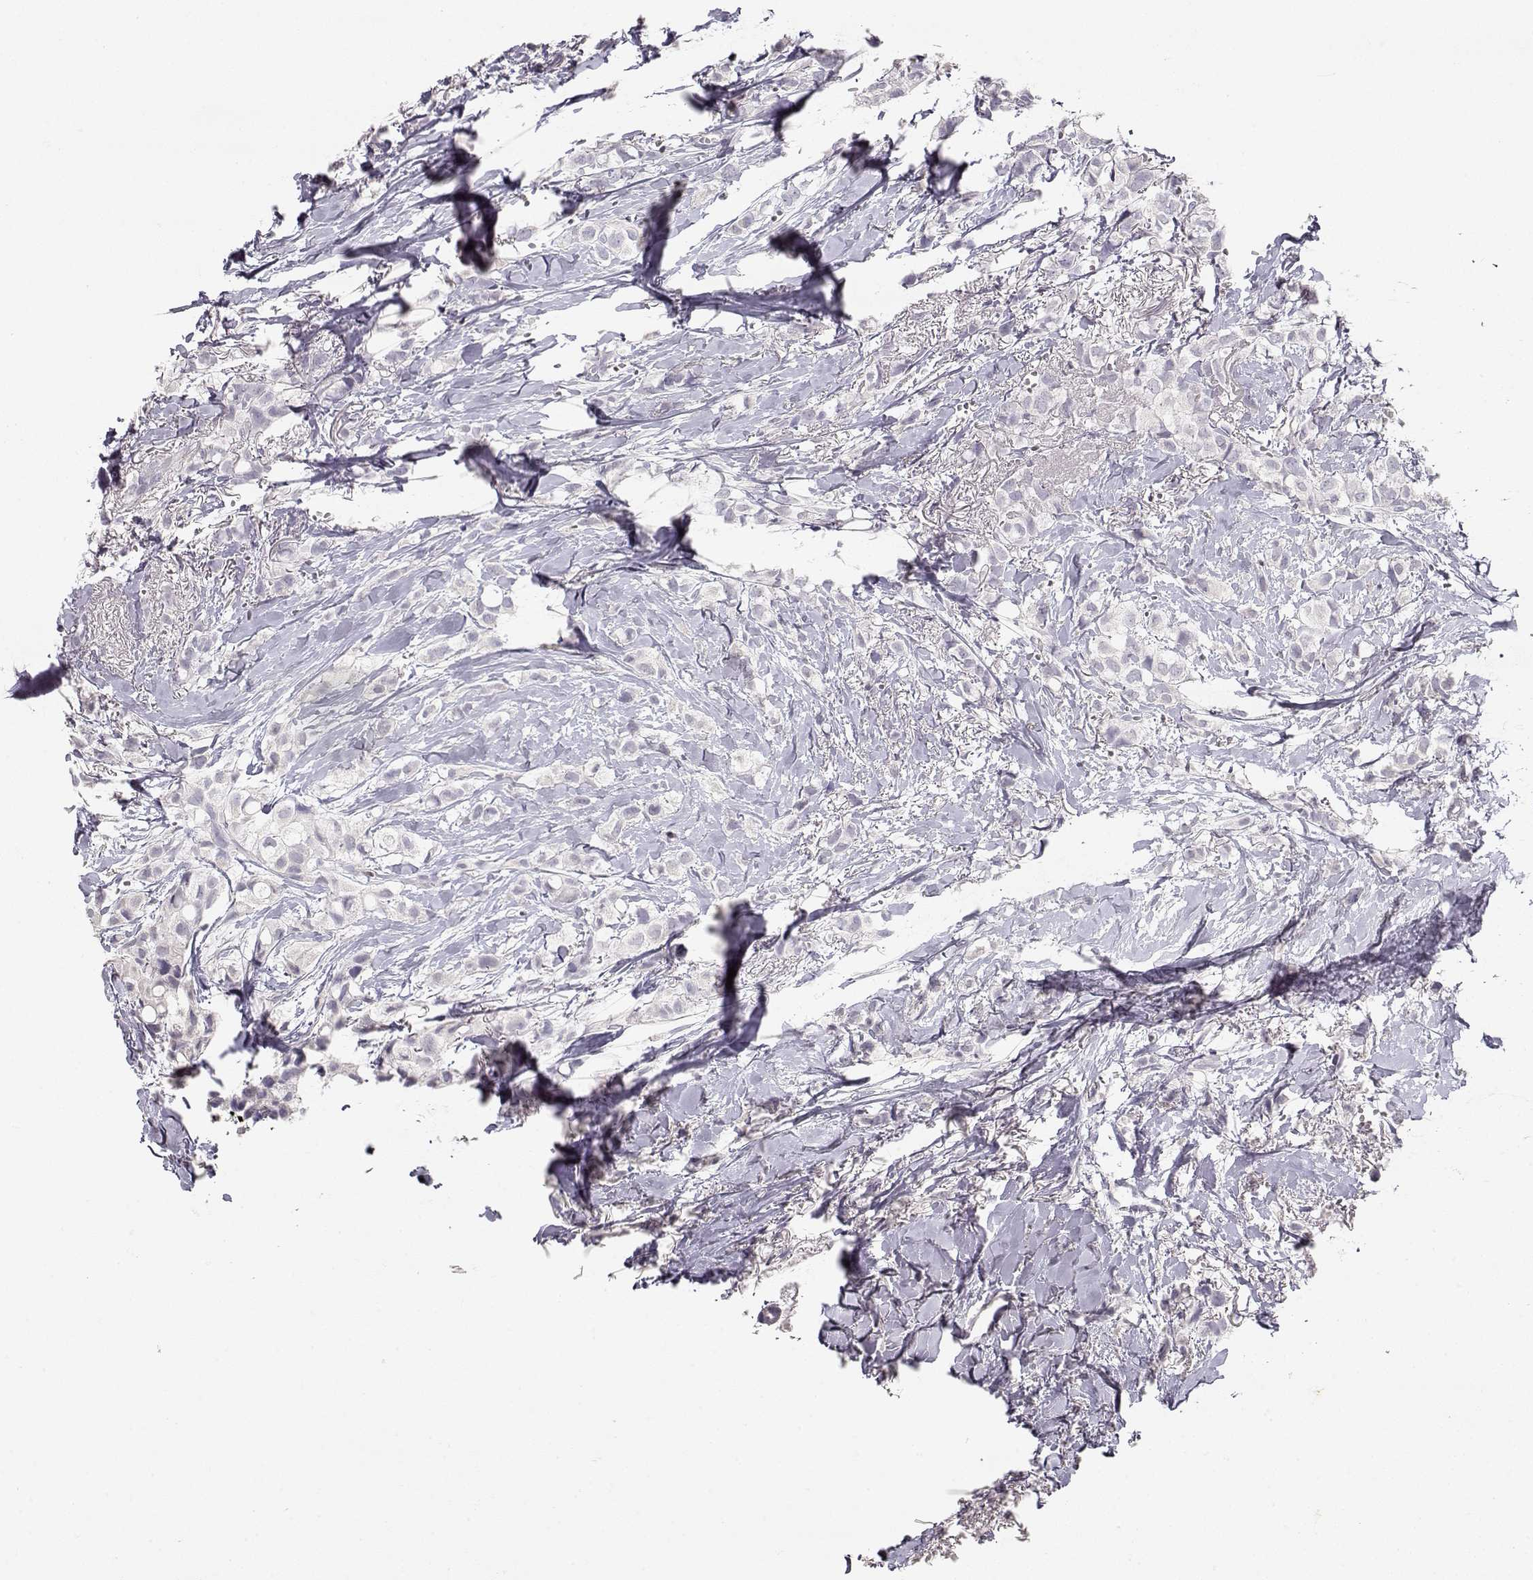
{"staining": {"intensity": "negative", "quantity": "none", "location": "none"}, "tissue": "breast cancer", "cell_type": "Tumor cells", "image_type": "cancer", "snomed": [{"axis": "morphology", "description": "Duct carcinoma"}, {"axis": "topography", "description": "Breast"}], "caption": "Tumor cells are negative for brown protein staining in breast cancer.", "gene": "TPH2", "patient": {"sex": "female", "age": 85}}